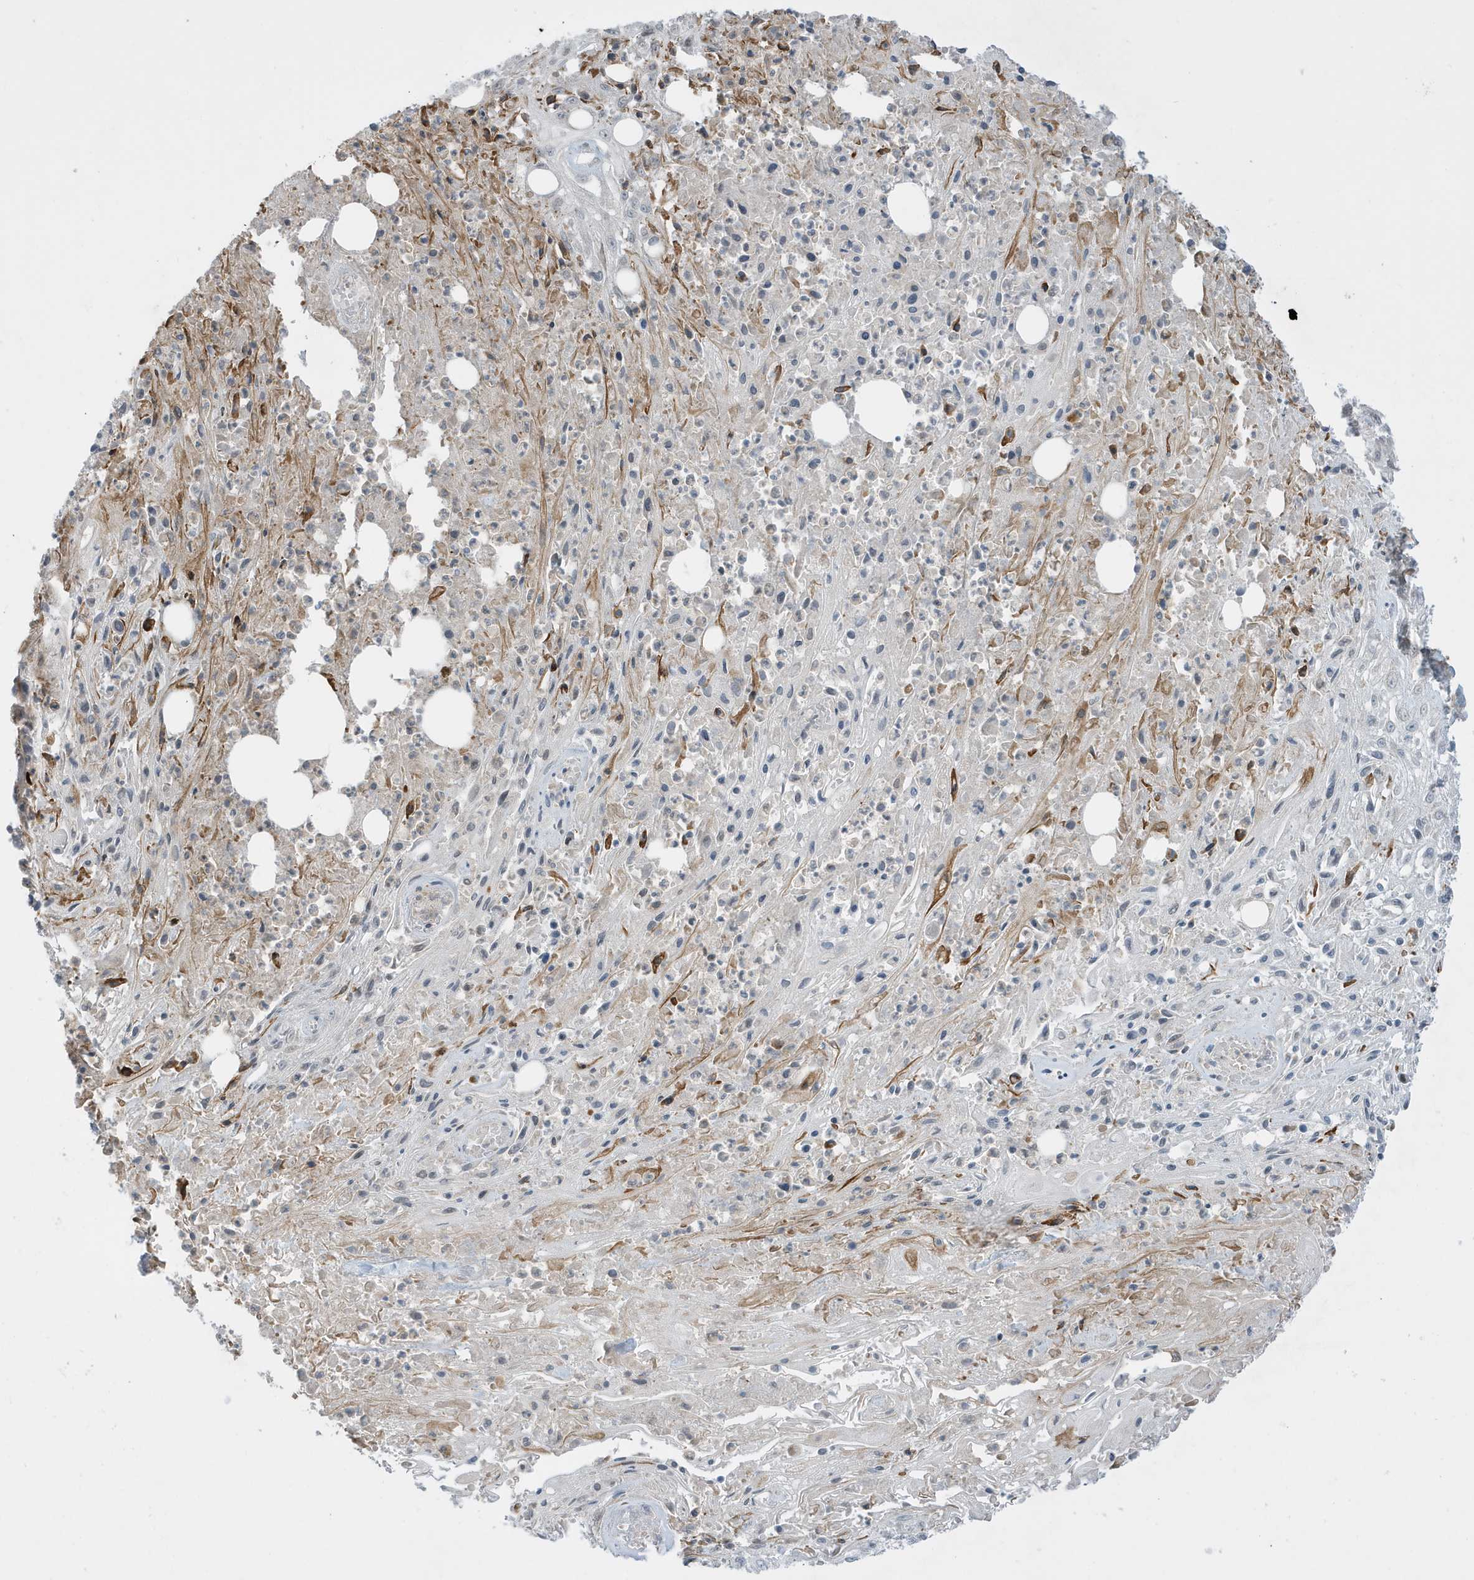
{"staining": {"intensity": "negative", "quantity": "none", "location": "none"}, "tissue": "skin cancer", "cell_type": "Tumor cells", "image_type": "cancer", "snomed": [{"axis": "morphology", "description": "Squamous cell carcinoma, NOS"}, {"axis": "morphology", "description": "Squamous cell carcinoma, metastatic, NOS"}, {"axis": "topography", "description": "Skin"}, {"axis": "topography", "description": "Lymph node"}], "caption": "A high-resolution histopathology image shows immunohistochemistry (IHC) staining of metastatic squamous cell carcinoma (skin), which shows no significant staining in tumor cells. The staining was performed using DAB to visualize the protein expression in brown, while the nuclei were stained in blue with hematoxylin (Magnification: 20x).", "gene": "FNDC1", "patient": {"sex": "male", "age": 75}}